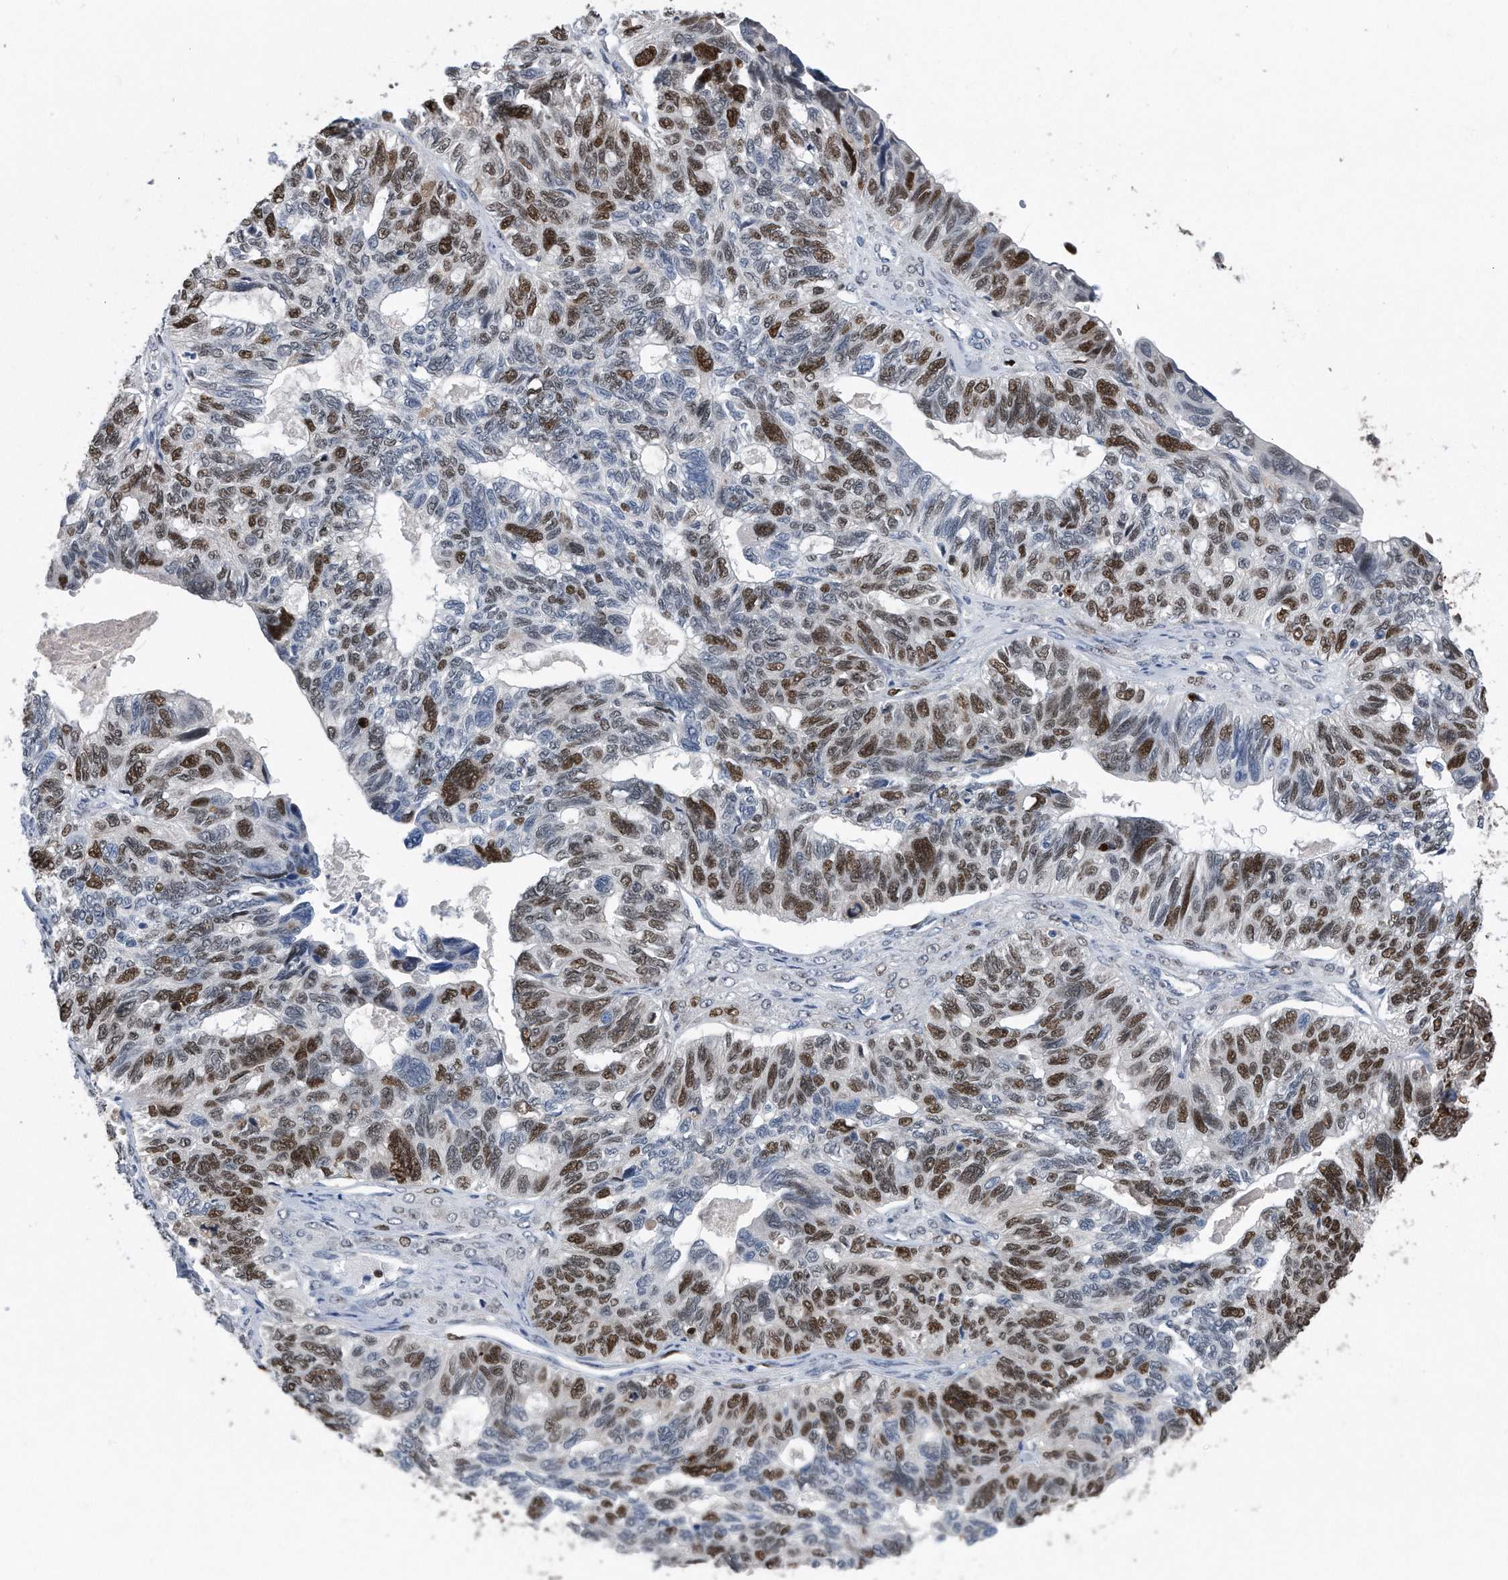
{"staining": {"intensity": "moderate", "quantity": ">75%", "location": "nuclear"}, "tissue": "ovarian cancer", "cell_type": "Tumor cells", "image_type": "cancer", "snomed": [{"axis": "morphology", "description": "Cystadenocarcinoma, serous, NOS"}, {"axis": "topography", "description": "Ovary"}], "caption": "A brown stain highlights moderate nuclear positivity of a protein in human ovarian serous cystadenocarcinoma tumor cells.", "gene": "PCNA", "patient": {"sex": "female", "age": 79}}